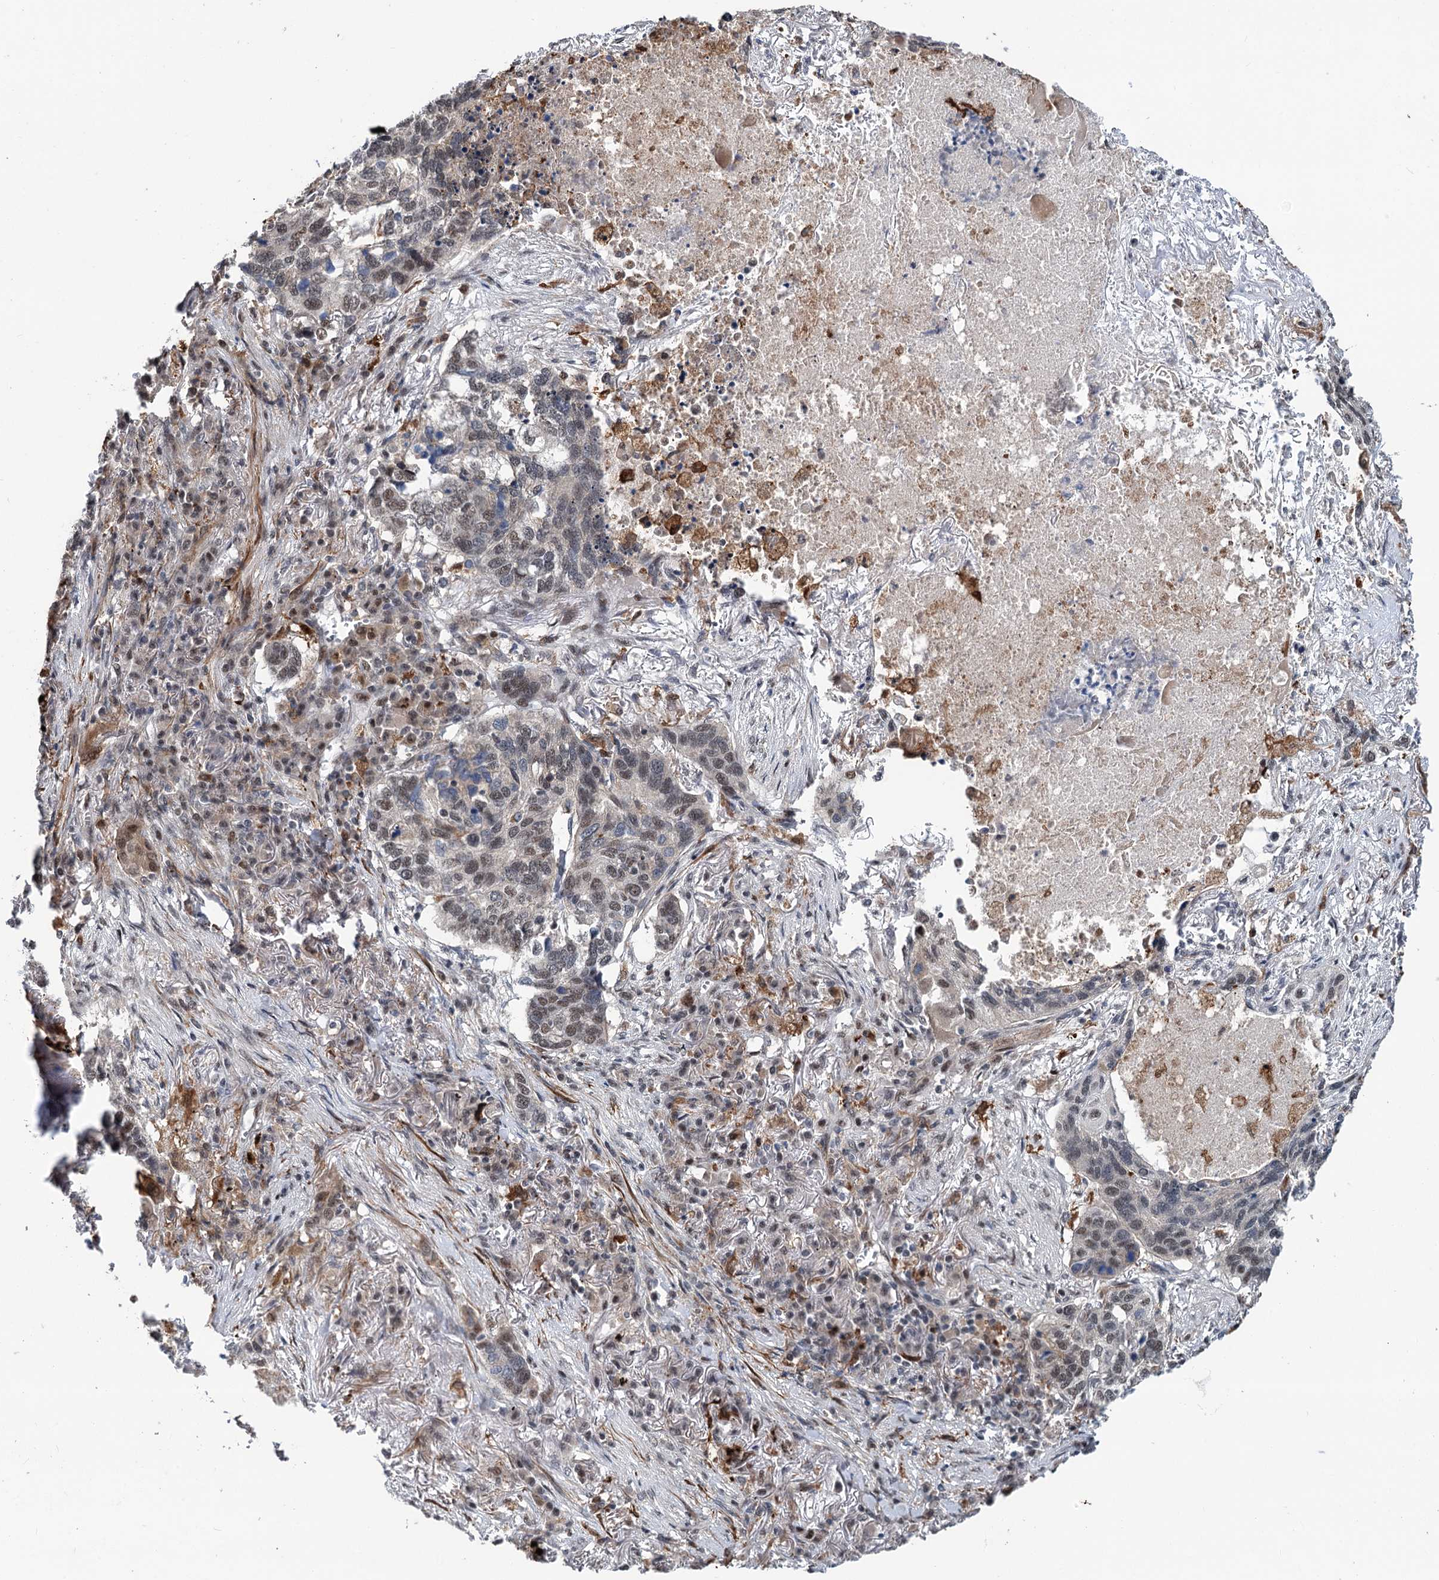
{"staining": {"intensity": "weak", "quantity": ">75%", "location": "nuclear"}, "tissue": "lung cancer", "cell_type": "Tumor cells", "image_type": "cancer", "snomed": [{"axis": "morphology", "description": "Squamous cell carcinoma, NOS"}, {"axis": "topography", "description": "Lung"}], "caption": "Immunohistochemical staining of human lung cancer (squamous cell carcinoma) displays low levels of weak nuclear positivity in approximately >75% of tumor cells.", "gene": "PHF8", "patient": {"sex": "female", "age": 63}}